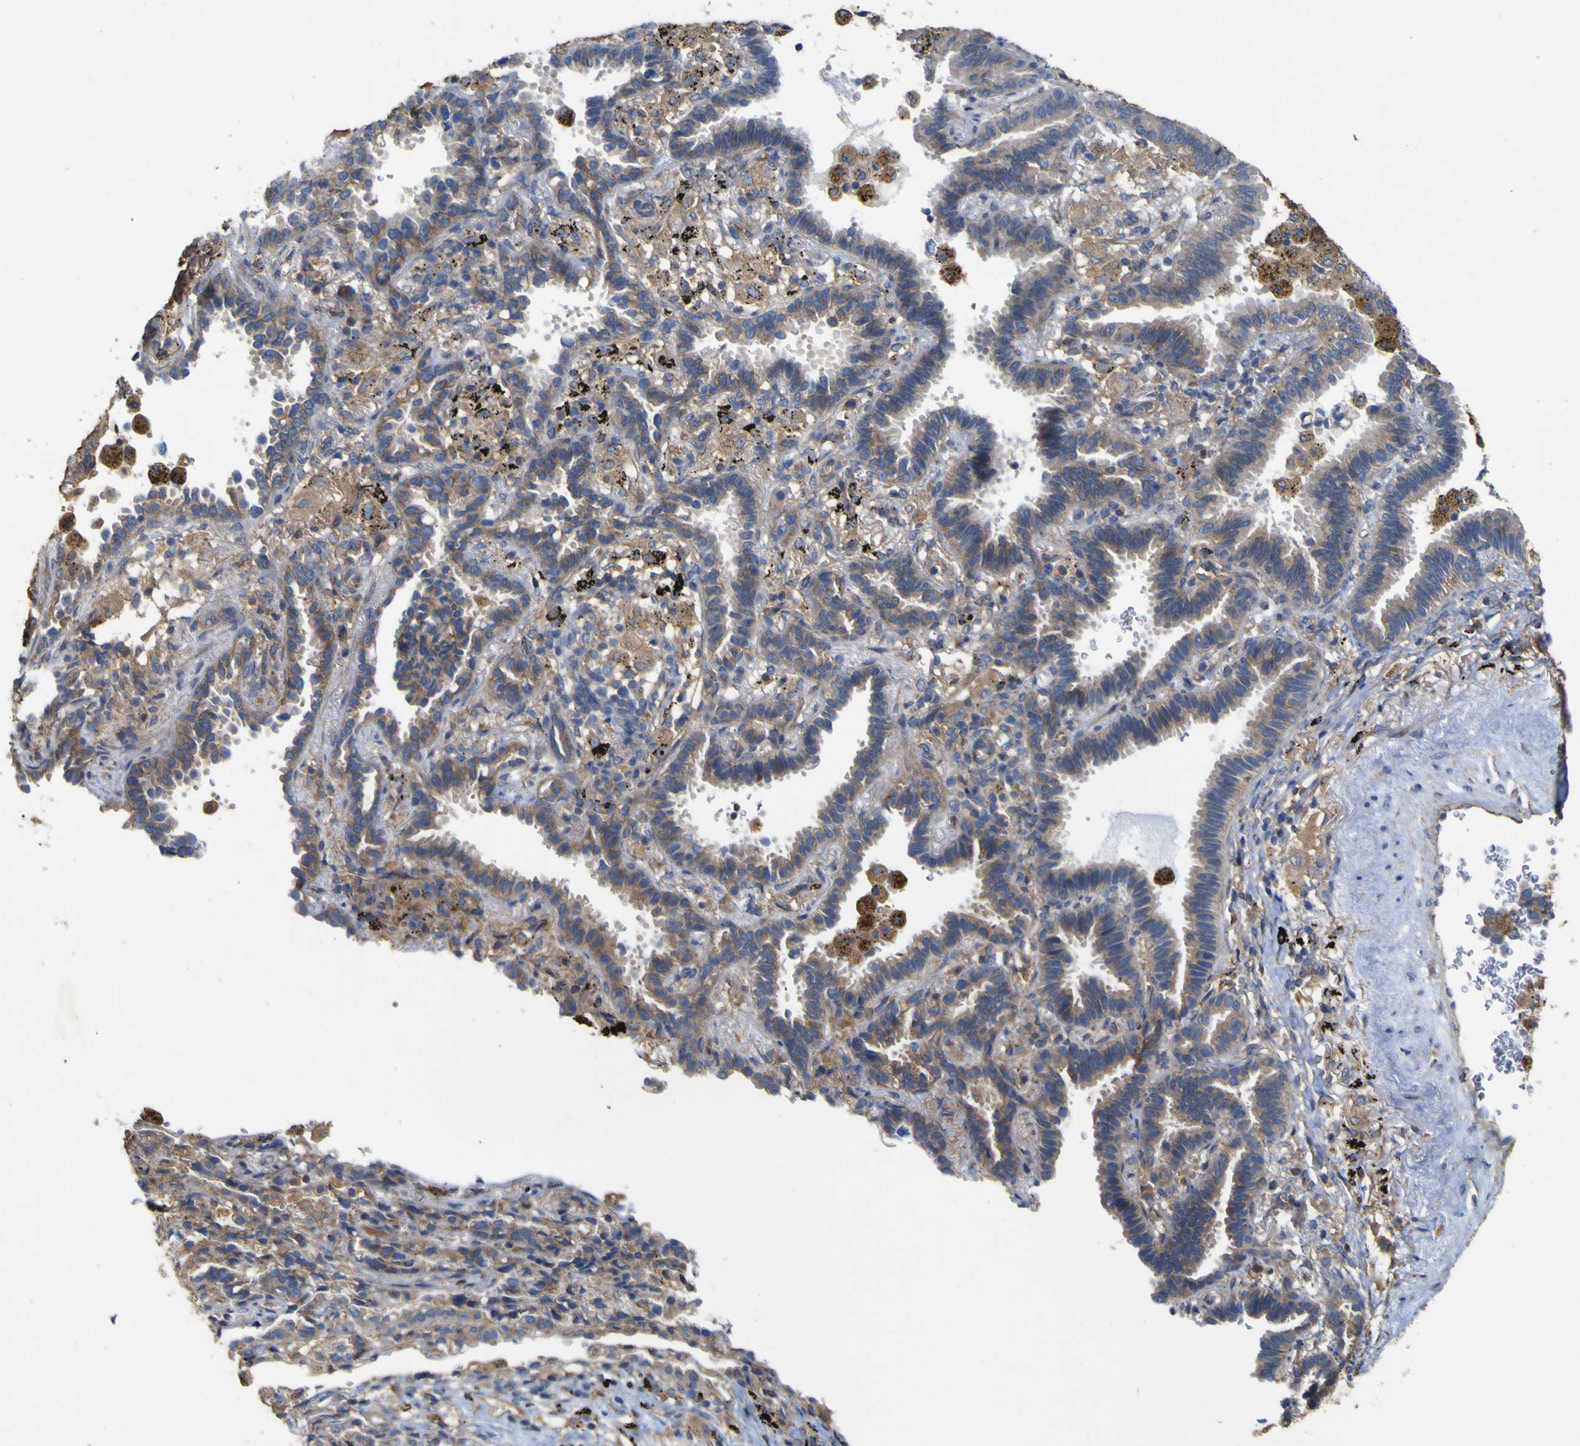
{"staining": {"intensity": "weak", "quantity": "<25%", "location": "cytoplasmic/membranous"}, "tissue": "lung cancer", "cell_type": "Tumor cells", "image_type": "cancer", "snomed": [{"axis": "morphology", "description": "Normal tissue, NOS"}, {"axis": "morphology", "description": "Adenocarcinoma, NOS"}, {"axis": "topography", "description": "Lung"}], "caption": "The immunohistochemistry (IHC) image has no significant expression in tumor cells of lung cancer (adenocarcinoma) tissue.", "gene": "TNFSF15", "patient": {"sex": "male", "age": 59}}